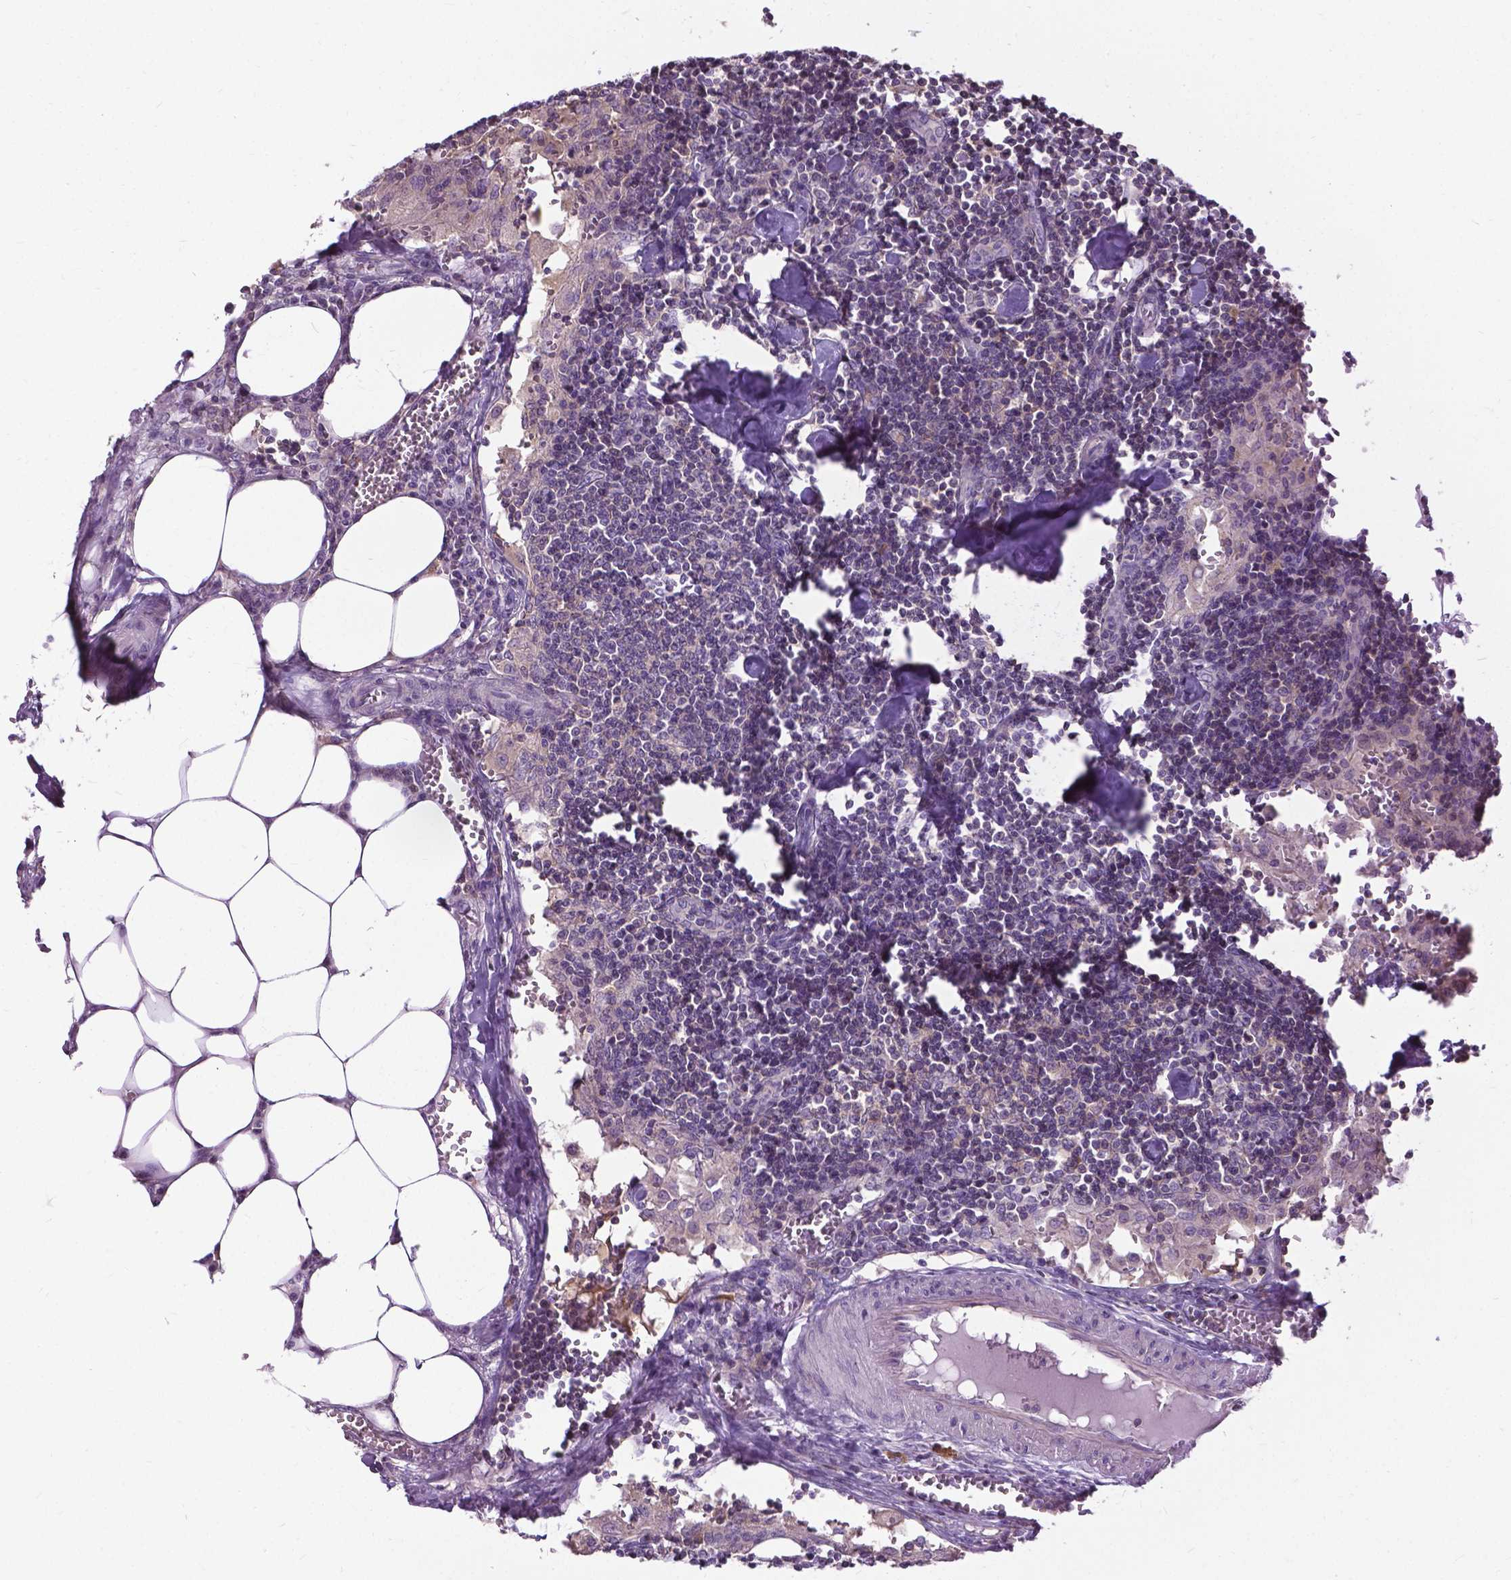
{"staining": {"intensity": "strong", "quantity": "<25%", "location": "cytoplasmic/membranous"}, "tissue": "lymph node", "cell_type": "Germinal center cells", "image_type": "normal", "snomed": [{"axis": "morphology", "description": "Normal tissue, NOS"}, {"axis": "topography", "description": "Lymph node"}], "caption": "The micrograph reveals immunohistochemical staining of unremarkable lymph node. There is strong cytoplasmic/membranous expression is seen in approximately <25% of germinal center cells. (brown staining indicates protein expression, while blue staining denotes nuclei).", "gene": "JAK3", "patient": {"sex": "male", "age": 55}}